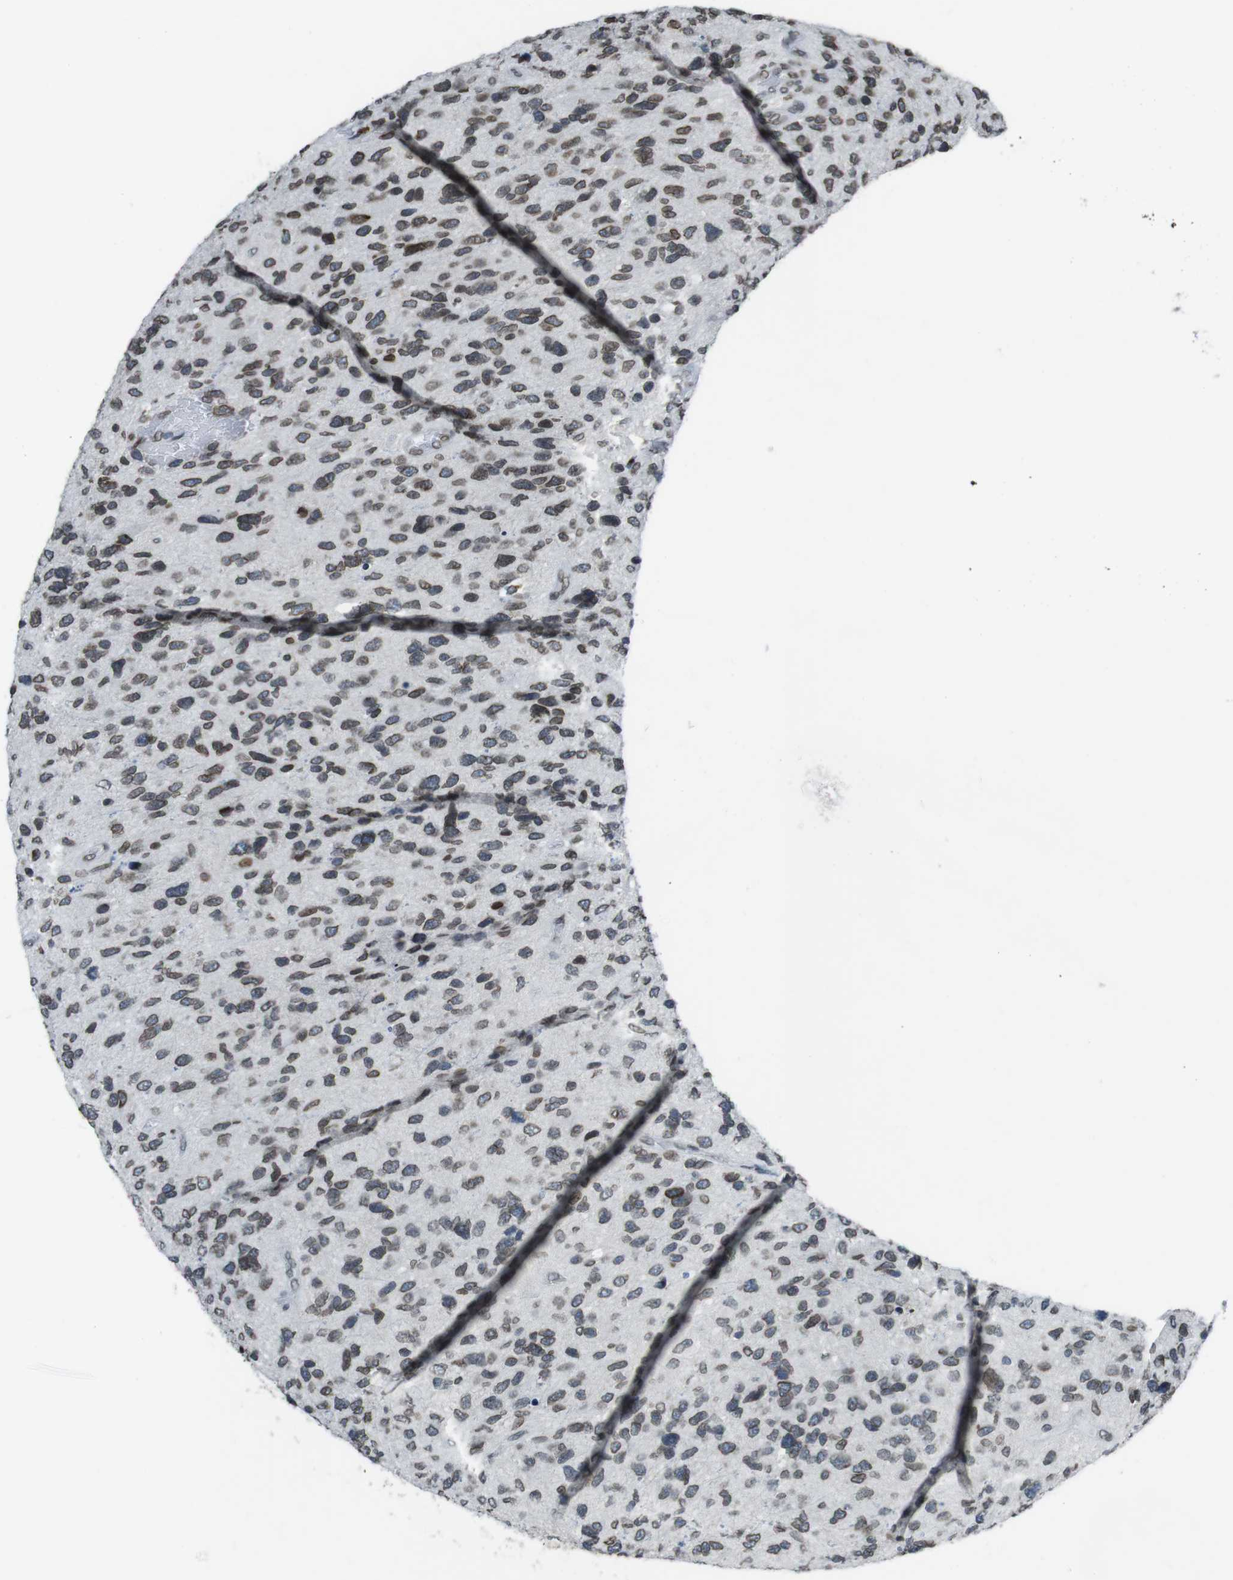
{"staining": {"intensity": "moderate", "quantity": ">75%", "location": "cytoplasmic/membranous,nuclear"}, "tissue": "glioma", "cell_type": "Tumor cells", "image_type": "cancer", "snomed": [{"axis": "morphology", "description": "Glioma, malignant, High grade"}, {"axis": "topography", "description": "Brain"}], "caption": "Immunohistochemical staining of glioma shows medium levels of moderate cytoplasmic/membranous and nuclear protein staining in approximately >75% of tumor cells.", "gene": "MAD1L1", "patient": {"sex": "female", "age": 58}}